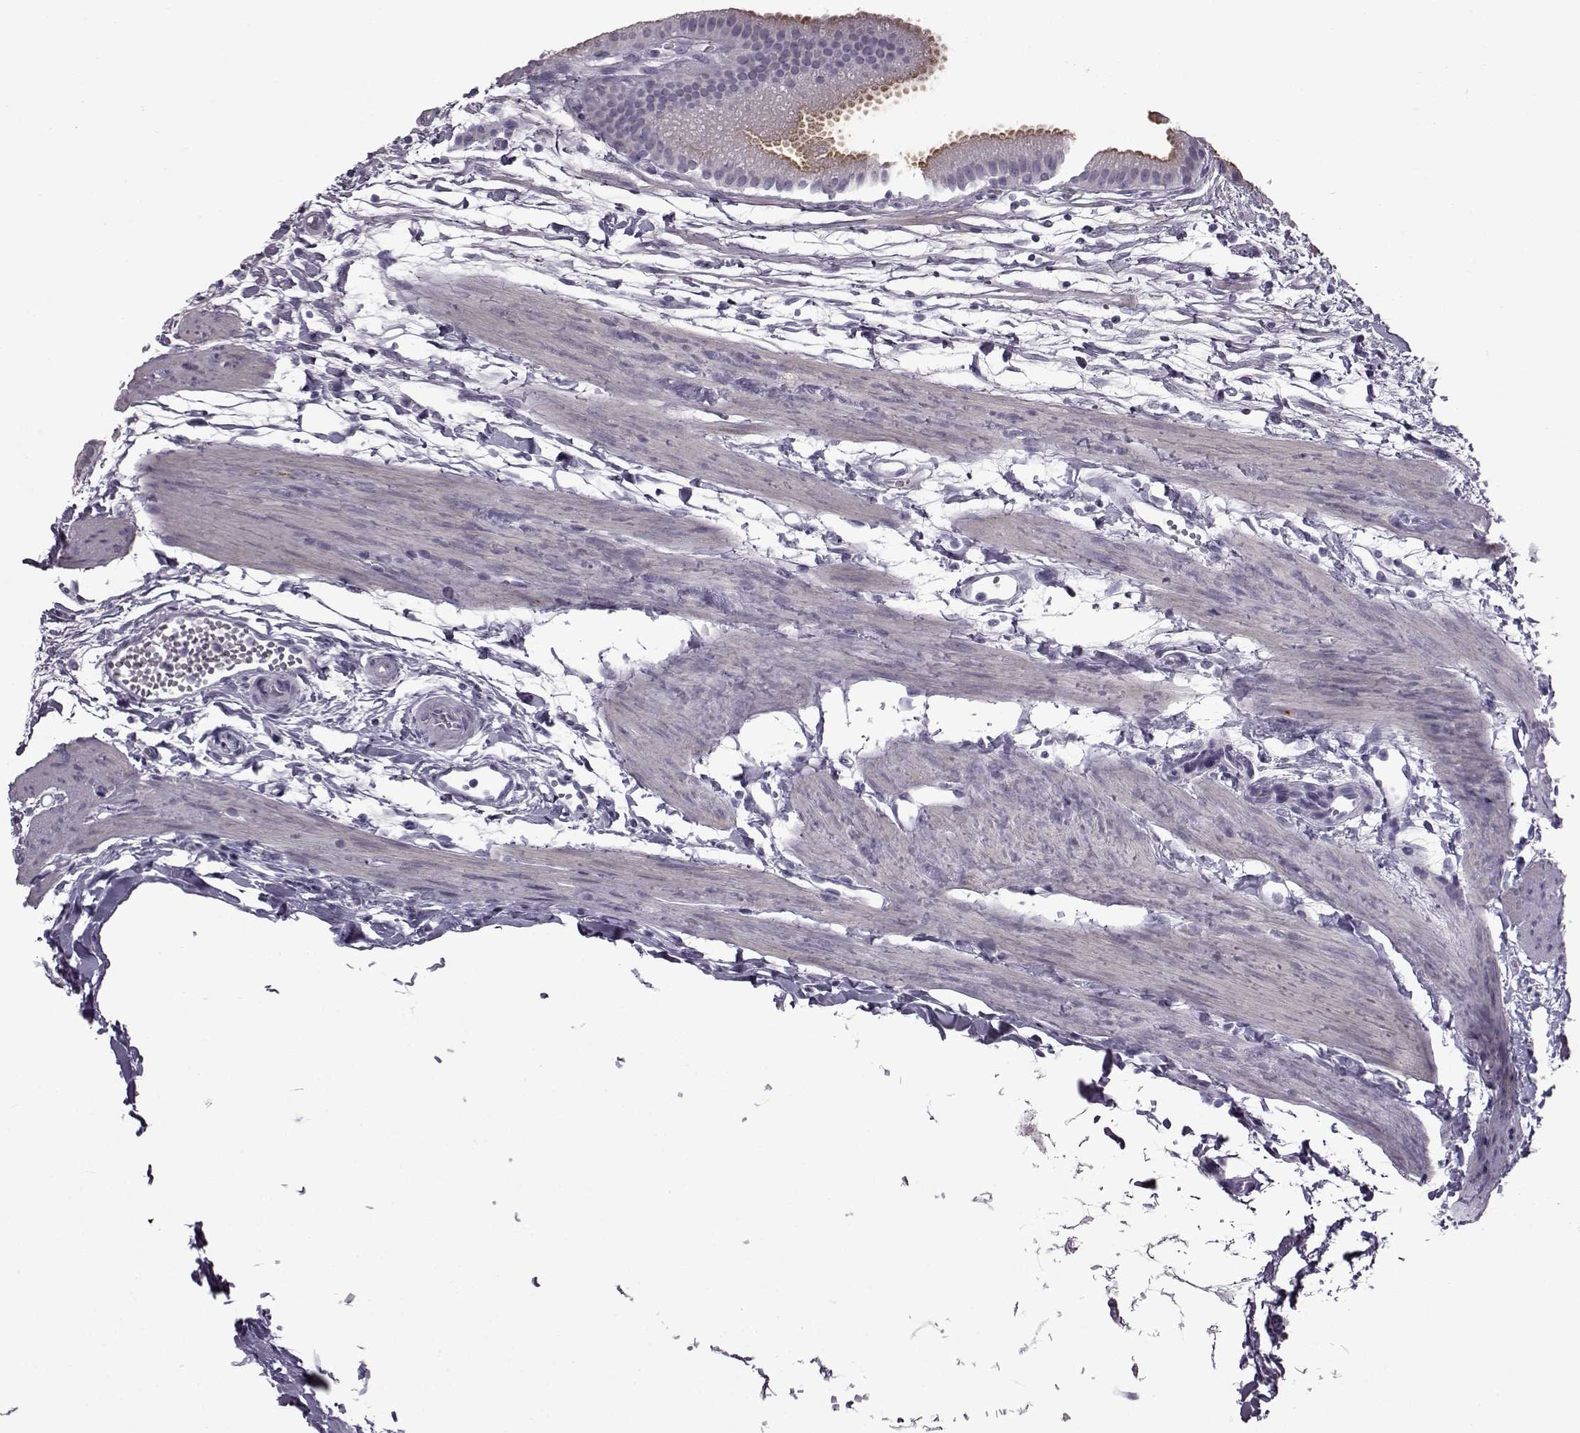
{"staining": {"intensity": "weak", "quantity": "25%-75%", "location": "cytoplasmic/membranous"}, "tissue": "gallbladder", "cell_type": "Glandular cells", "image_type": "normal", "snomed": [{"axis": "morphology", "description": "Normal tissue, NOS"}, {"axis": "topography", "description": "Gallbladder"}], "caption": "Glandular cells exhibit low levels of weak cytoplasmic/membranous positivity in approximately 25%-75% of cells in normal human gallbladder. (DAB (3,3'-diaminobenzidine) IHC with brightfield microscopy, high magnification).", "gene": "SLC28A2", "patient": {"sex": "female", "age": 63}}